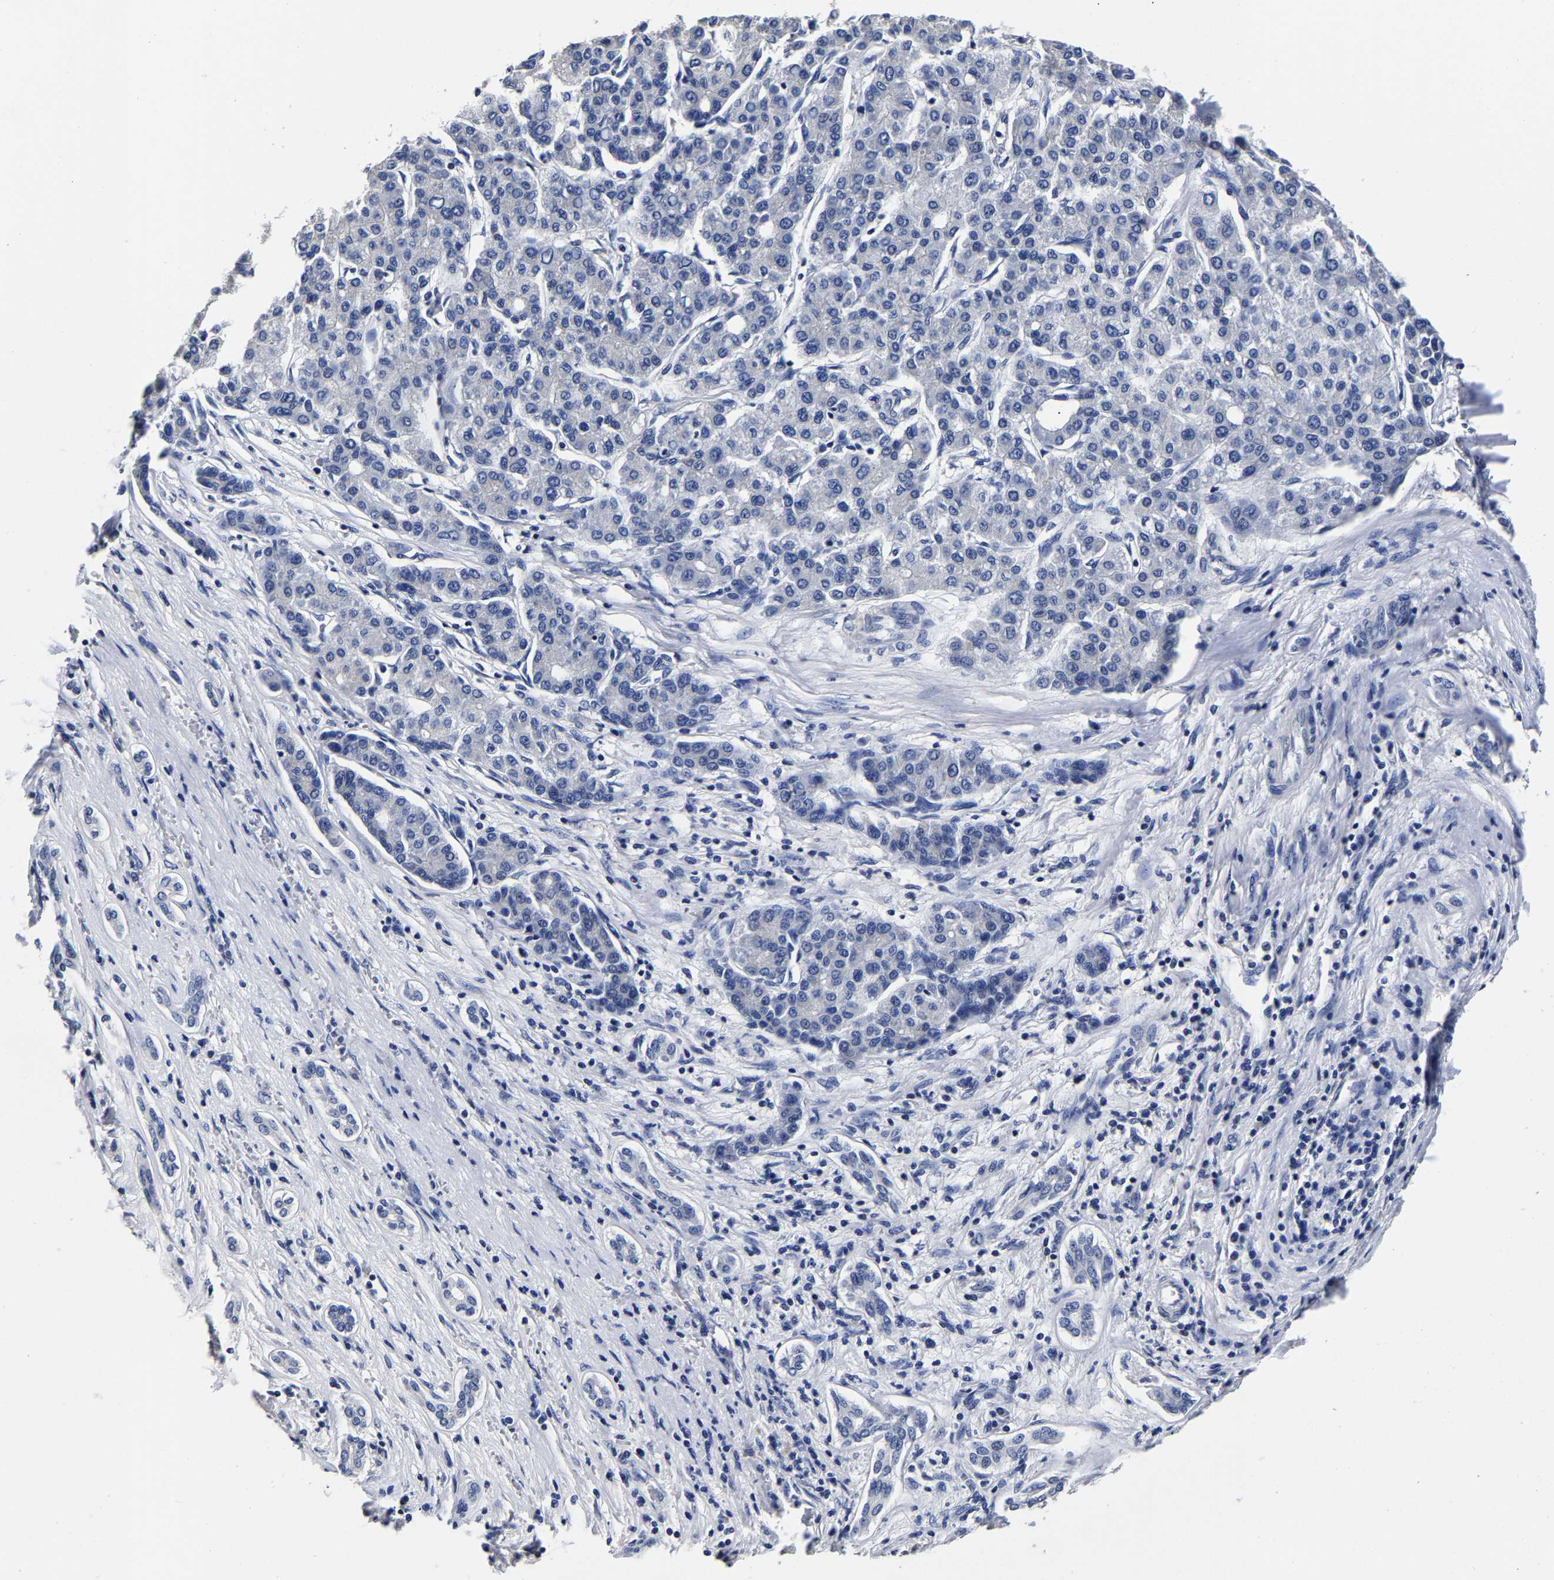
{"staining": {"intensity": "negative", "quantity": "none", "location": "none"}, "tissue": "liver cancer", "cell_type": "Tumor cells", "image_type": "cancer", "snomed": [{"axis": "morphology", "description": "Carcinoma, Hepatocellular, NOS"}, {"axis": "topography", "description": "Liver"}], "caption": "Protein analysis of liver cancer (hepatocellular carcinoma) shows no significant staining in tumor cells.", "gene": "AKAP4", "patient": {"sex": "male", "age": 65}}